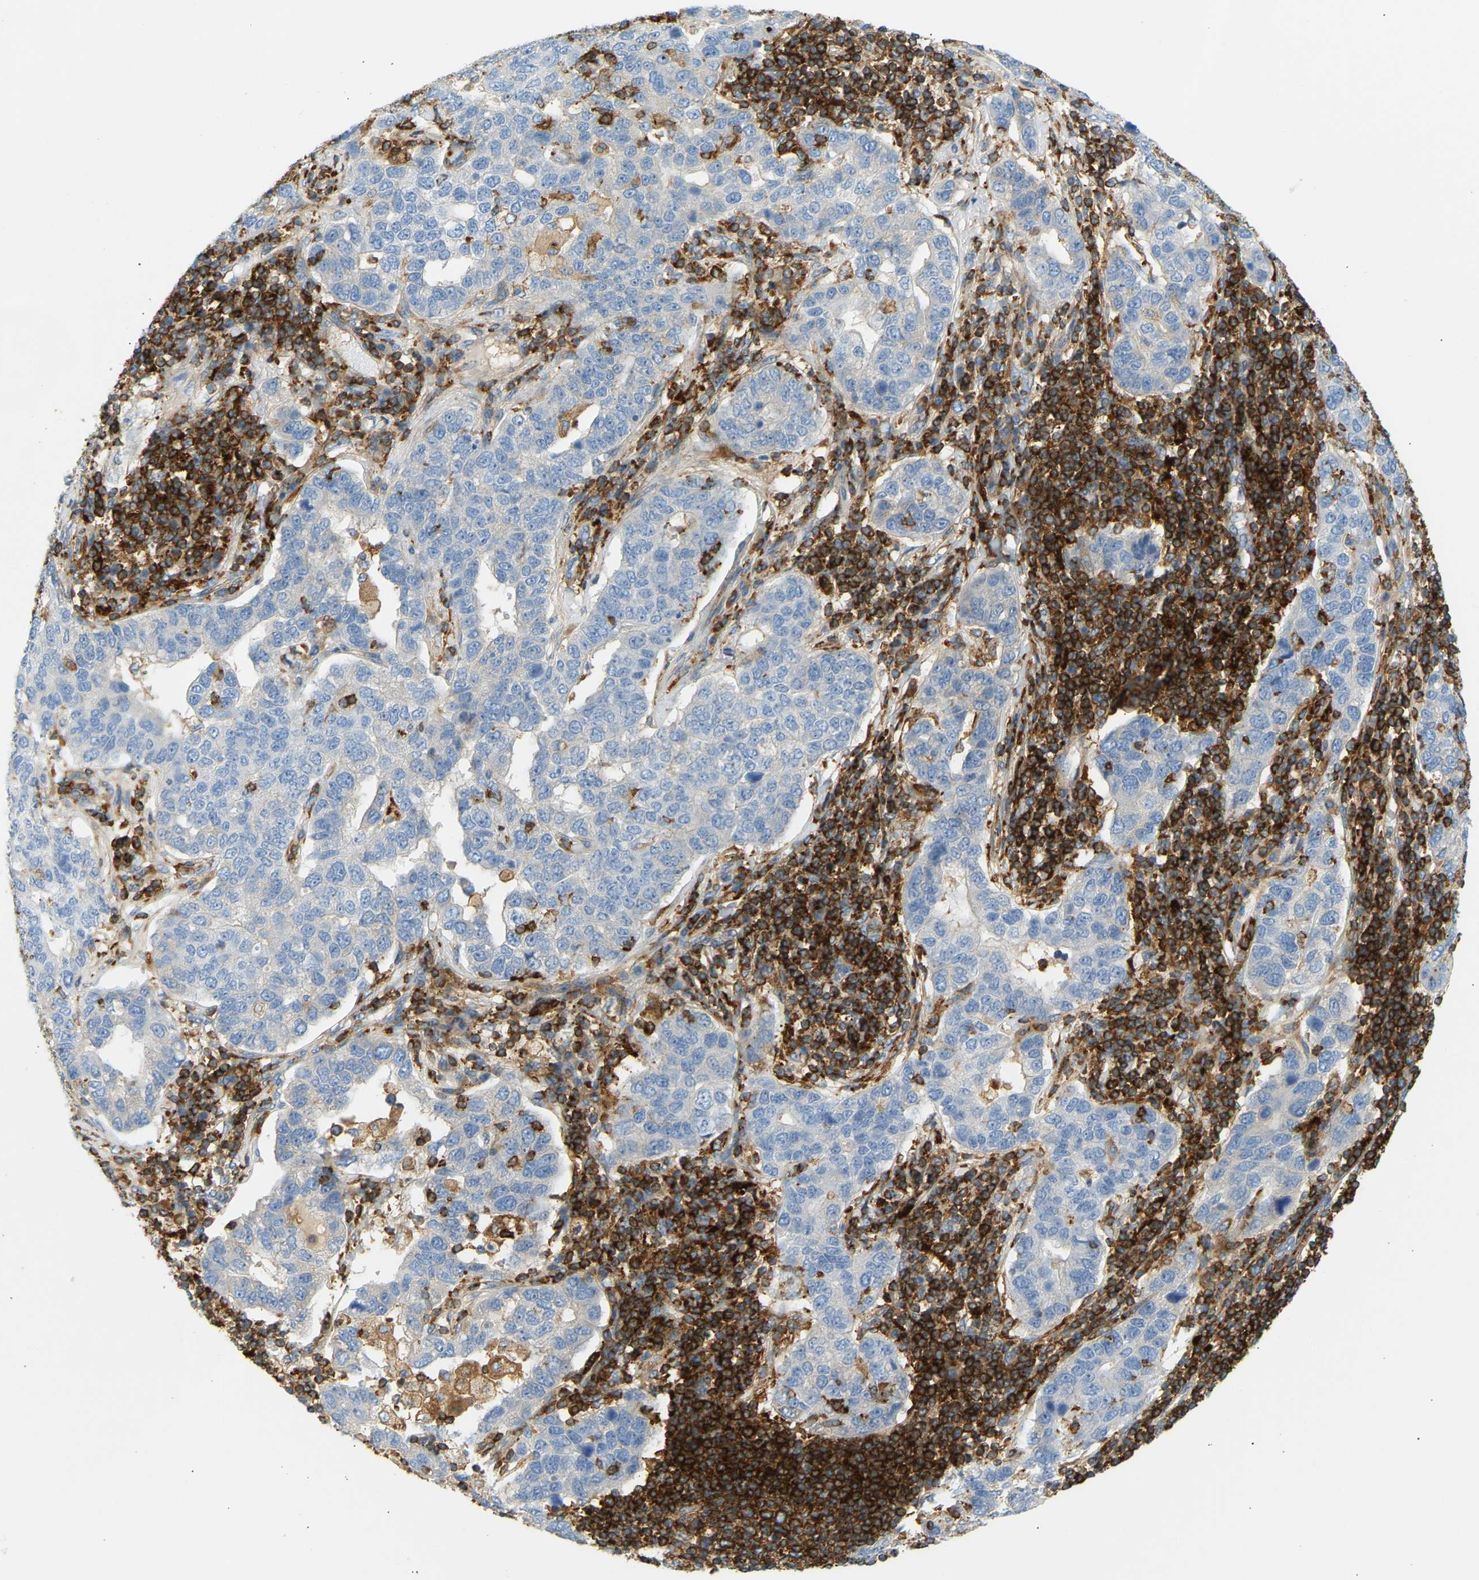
{"staining": {"intensity": "negative", "quantity": "none", "location": "none"}, "tissue": "pancreatic cancer", "cell_type": "Tumor cells", "image_type": "cancer", "snomed": [{"axis": "morphology", "description": "Adenocarcinoma, NOS"}, {"axis": "topography", "description": "Pancreas"}], "caption": "IHC of pancreatic cancer displays no positivity in tumor cells.", "gene": "FNBP1", "patient": {"sex": "female", "age": 61}}